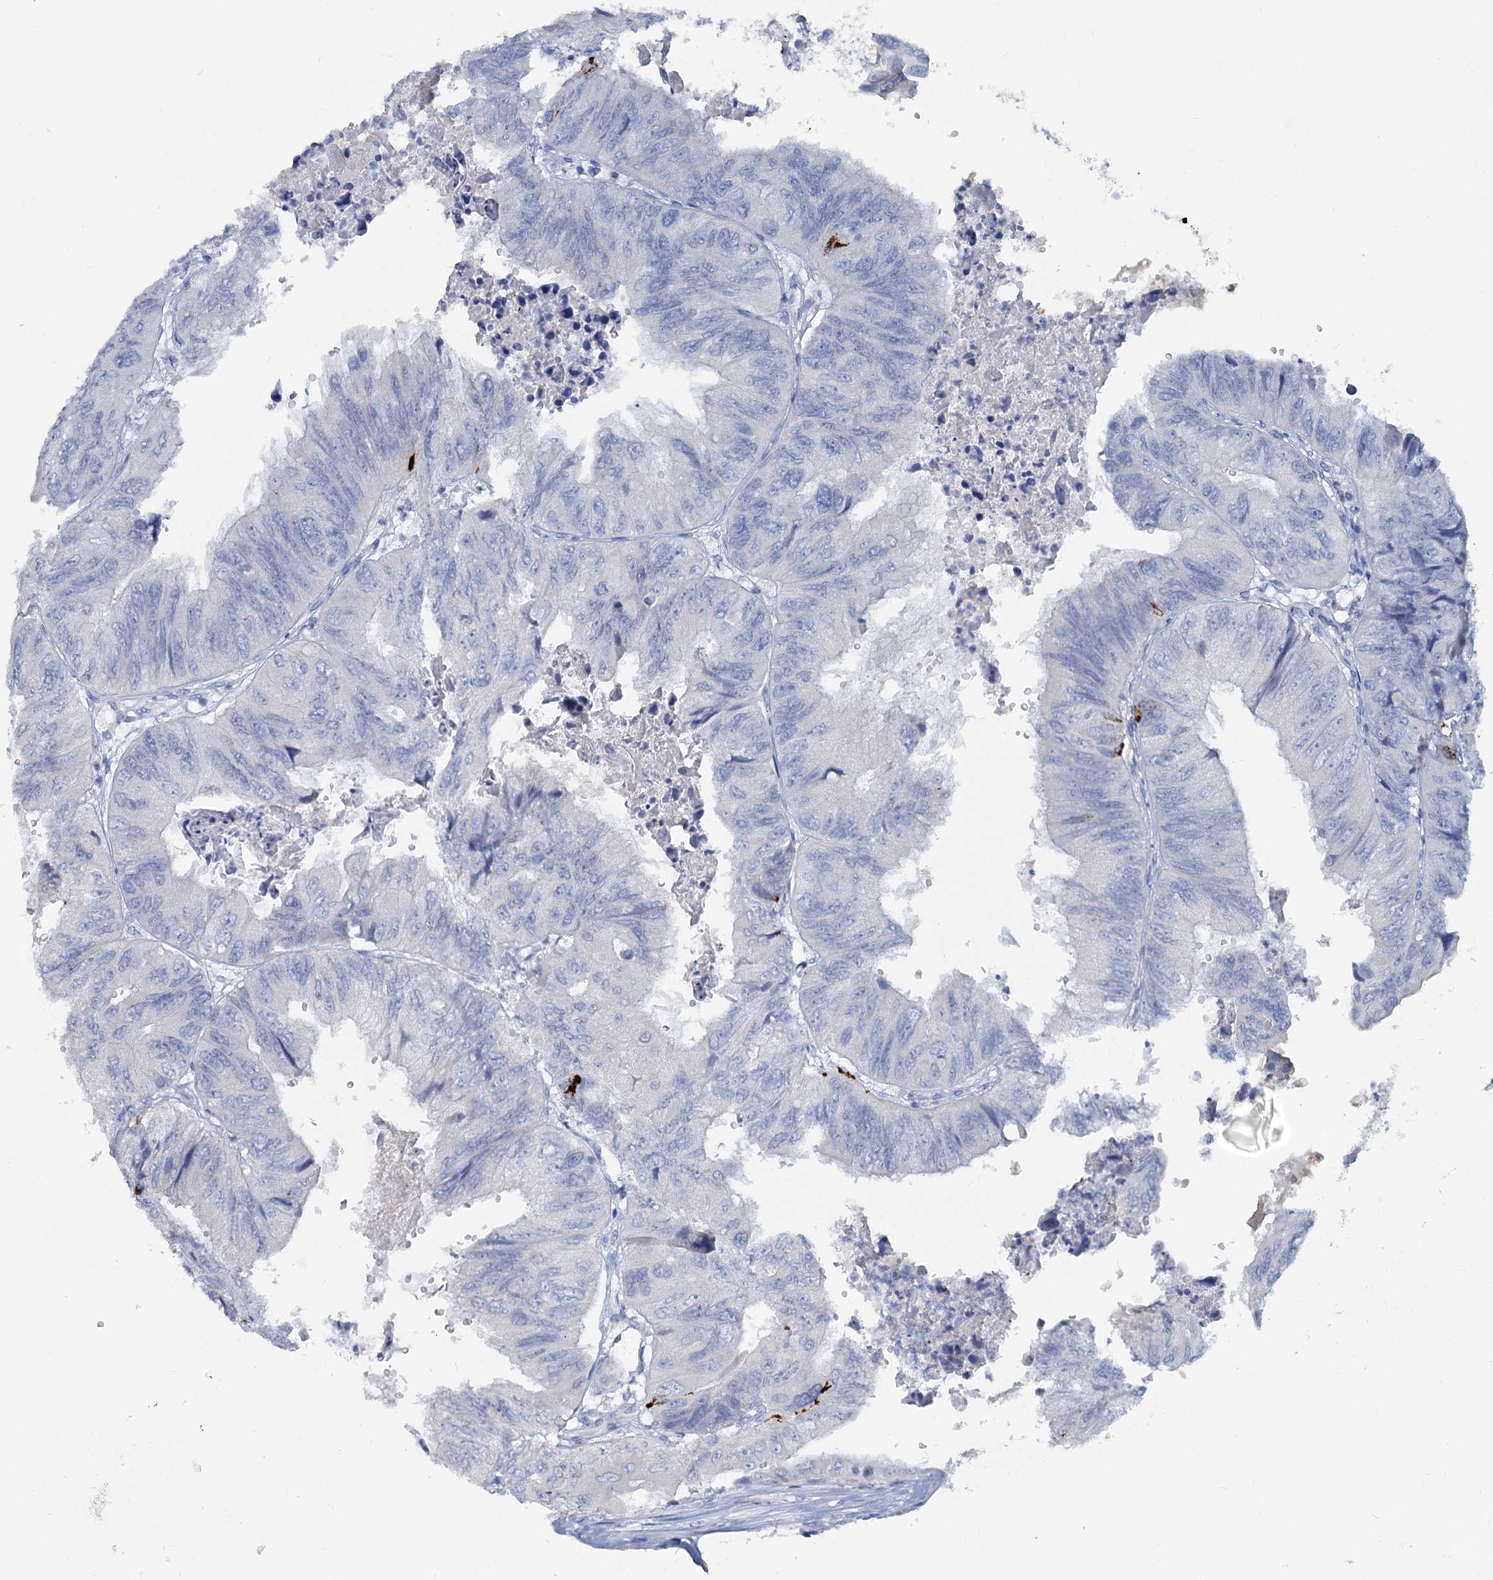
{"staining": {"intensity": "negative", "quantity": "none", "location": "none"}, "tissue": "colorectal cancer", "cell_type": "Tumor cells", "image_type": "cancer", "snomed": [{"axis": "morphology", "description": "Adenocarcinoma, NOS"}, {"axis": "topography", "description": "Rectum"}], "caption": "DAB immunohistochemical staining of colorectal cancer demonstrates no significant staining in tumor cells. (Immunohistochemistry, brightfield microscopy, high magnification).", "gene": "CHGA", "patient": {"sex": "male", "age": 63}}